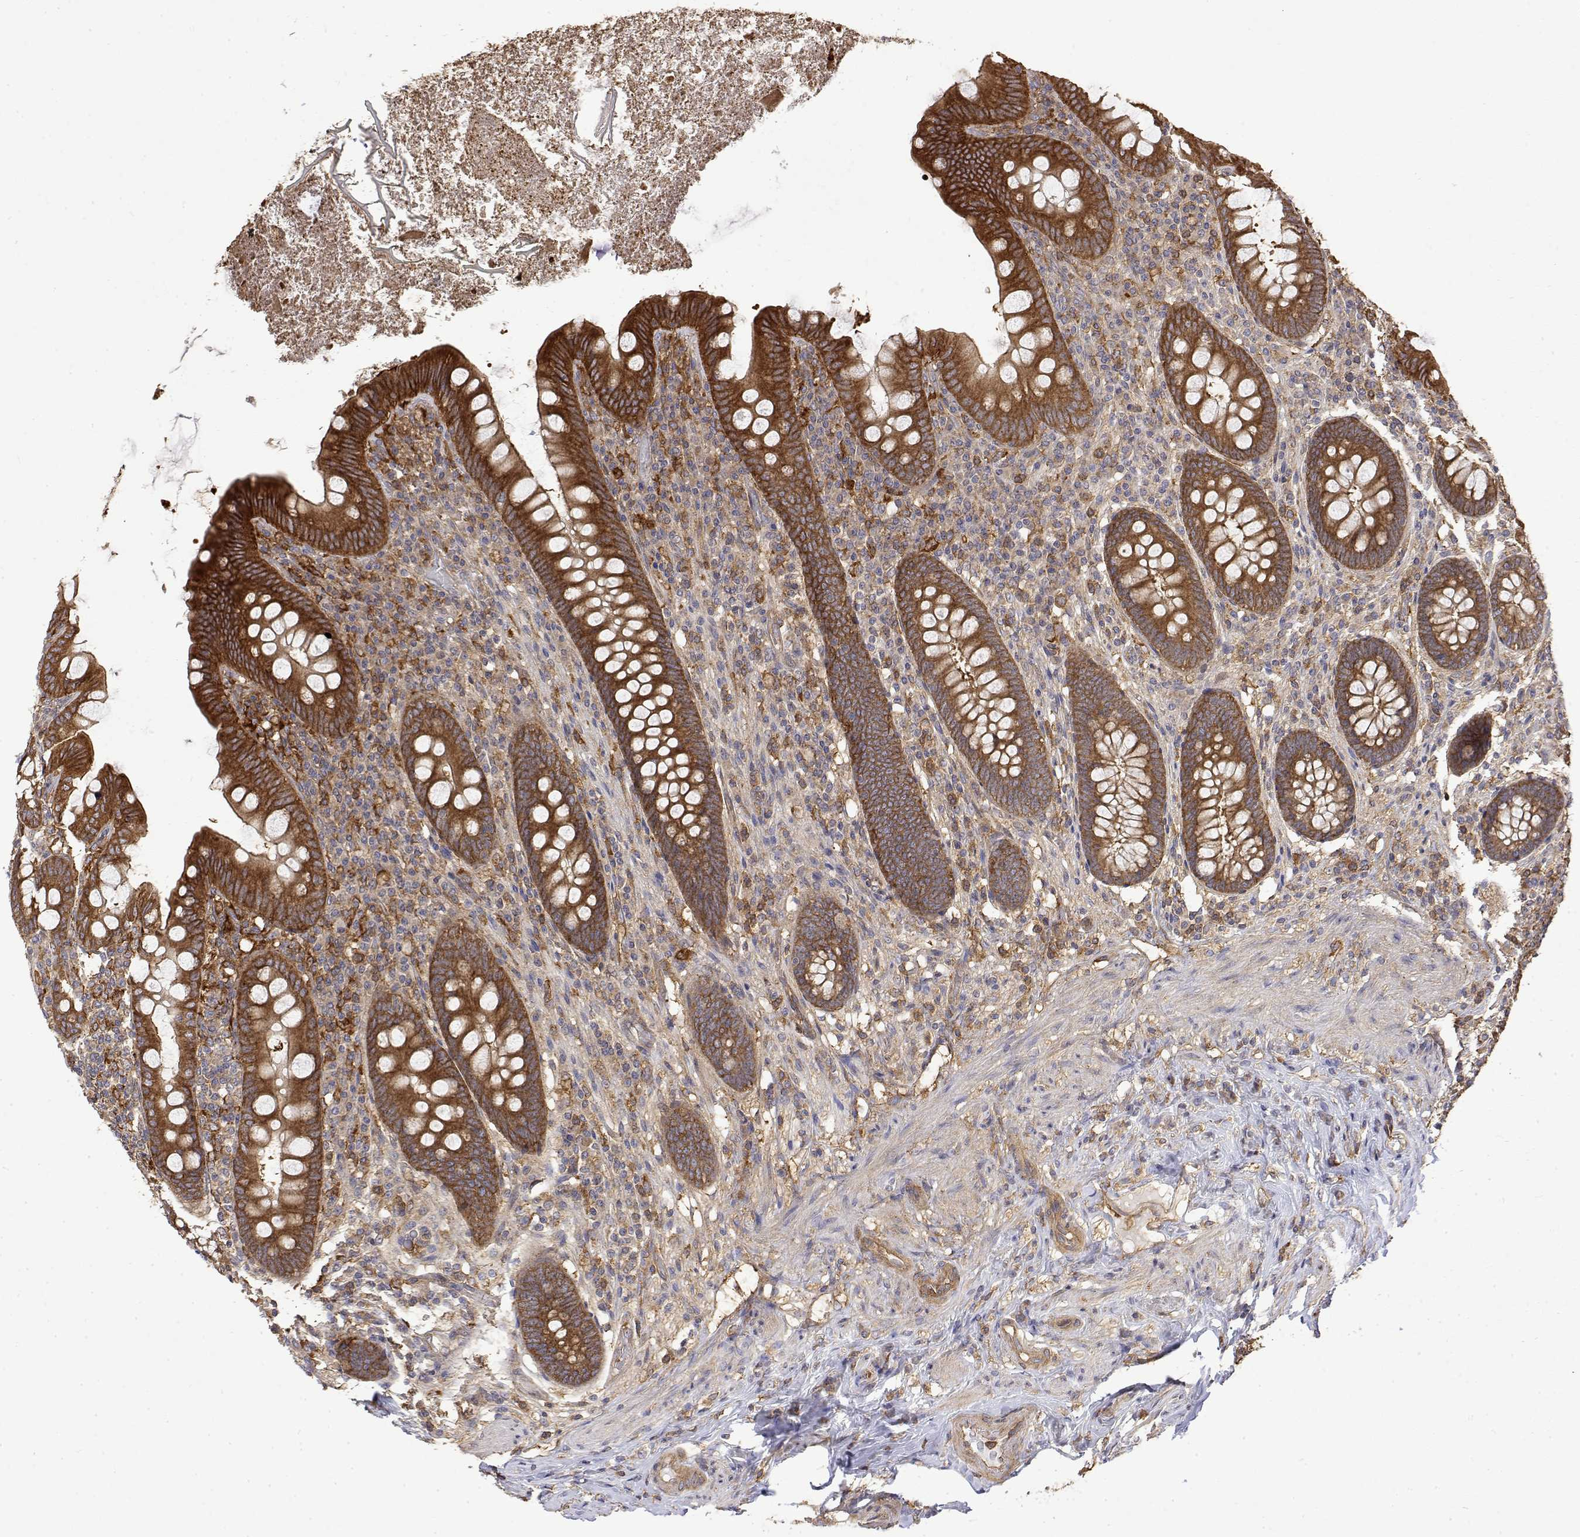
{"staining": {"intensity": "strong", "quantity": ">75%", "location": "cytoplasmic/membranous"}, "tissue": "appendix", "cell_type": "Glandular cells", "image_type": "normal", "snomed": [{"axis": "morphology", "description": "Normal tissue, NOS"}, {"axis": "topography", "description": "Appendix"}], "caption": "DAB immunohistochemical staining of unremarkable appendix exhibits strong cytoplasmic/membranous protein expression in approximately >75% of glandular cells. The staining was performed using DAB to visualize the protein expression in brown, while the nuclei were stained in blue with hematoxylin (Magnification: 20x).", "gene": "PACSIN2", "patient": {"sex": "male", "age": 71}}